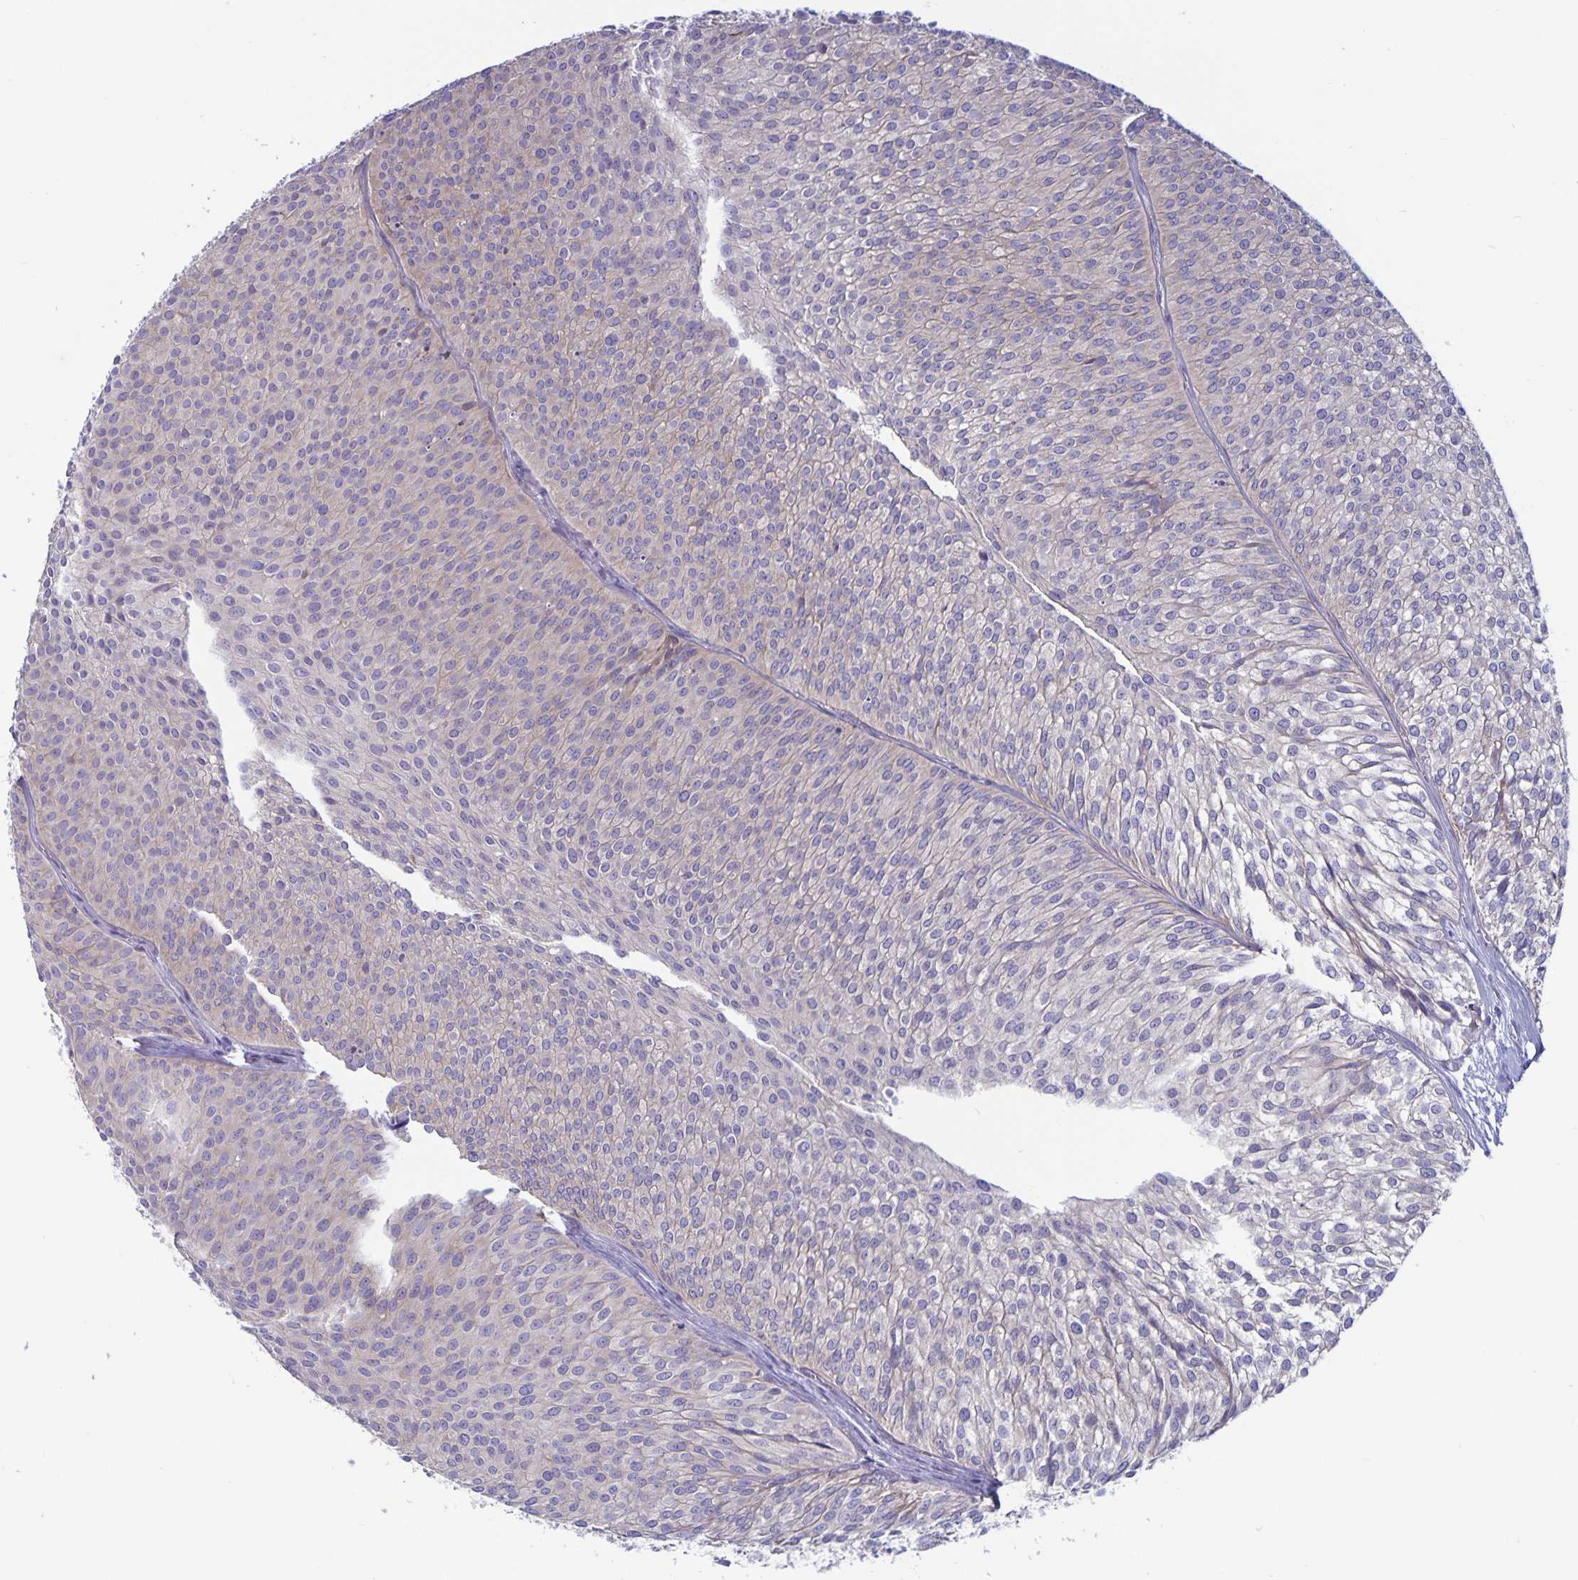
{"staining": {"intensity": "negative", "quantity": "none", "location": "none"}, "tissue": "urothelial cancer", "cell_type": "Tumor cells", "image_type": "cancer", "snomed": [{"axis": "morphology", "description": "Urothelial carcinoma, Low grade"}, {"axis": "topography", "description": "Urinary bladder"}], "caption": "DAB immunohistochemical staining of human urothelial cancer shows no significant positivity in tumor cells.", "gene": "PLCB3", "patient": {"sex": "male", "age": 91}}